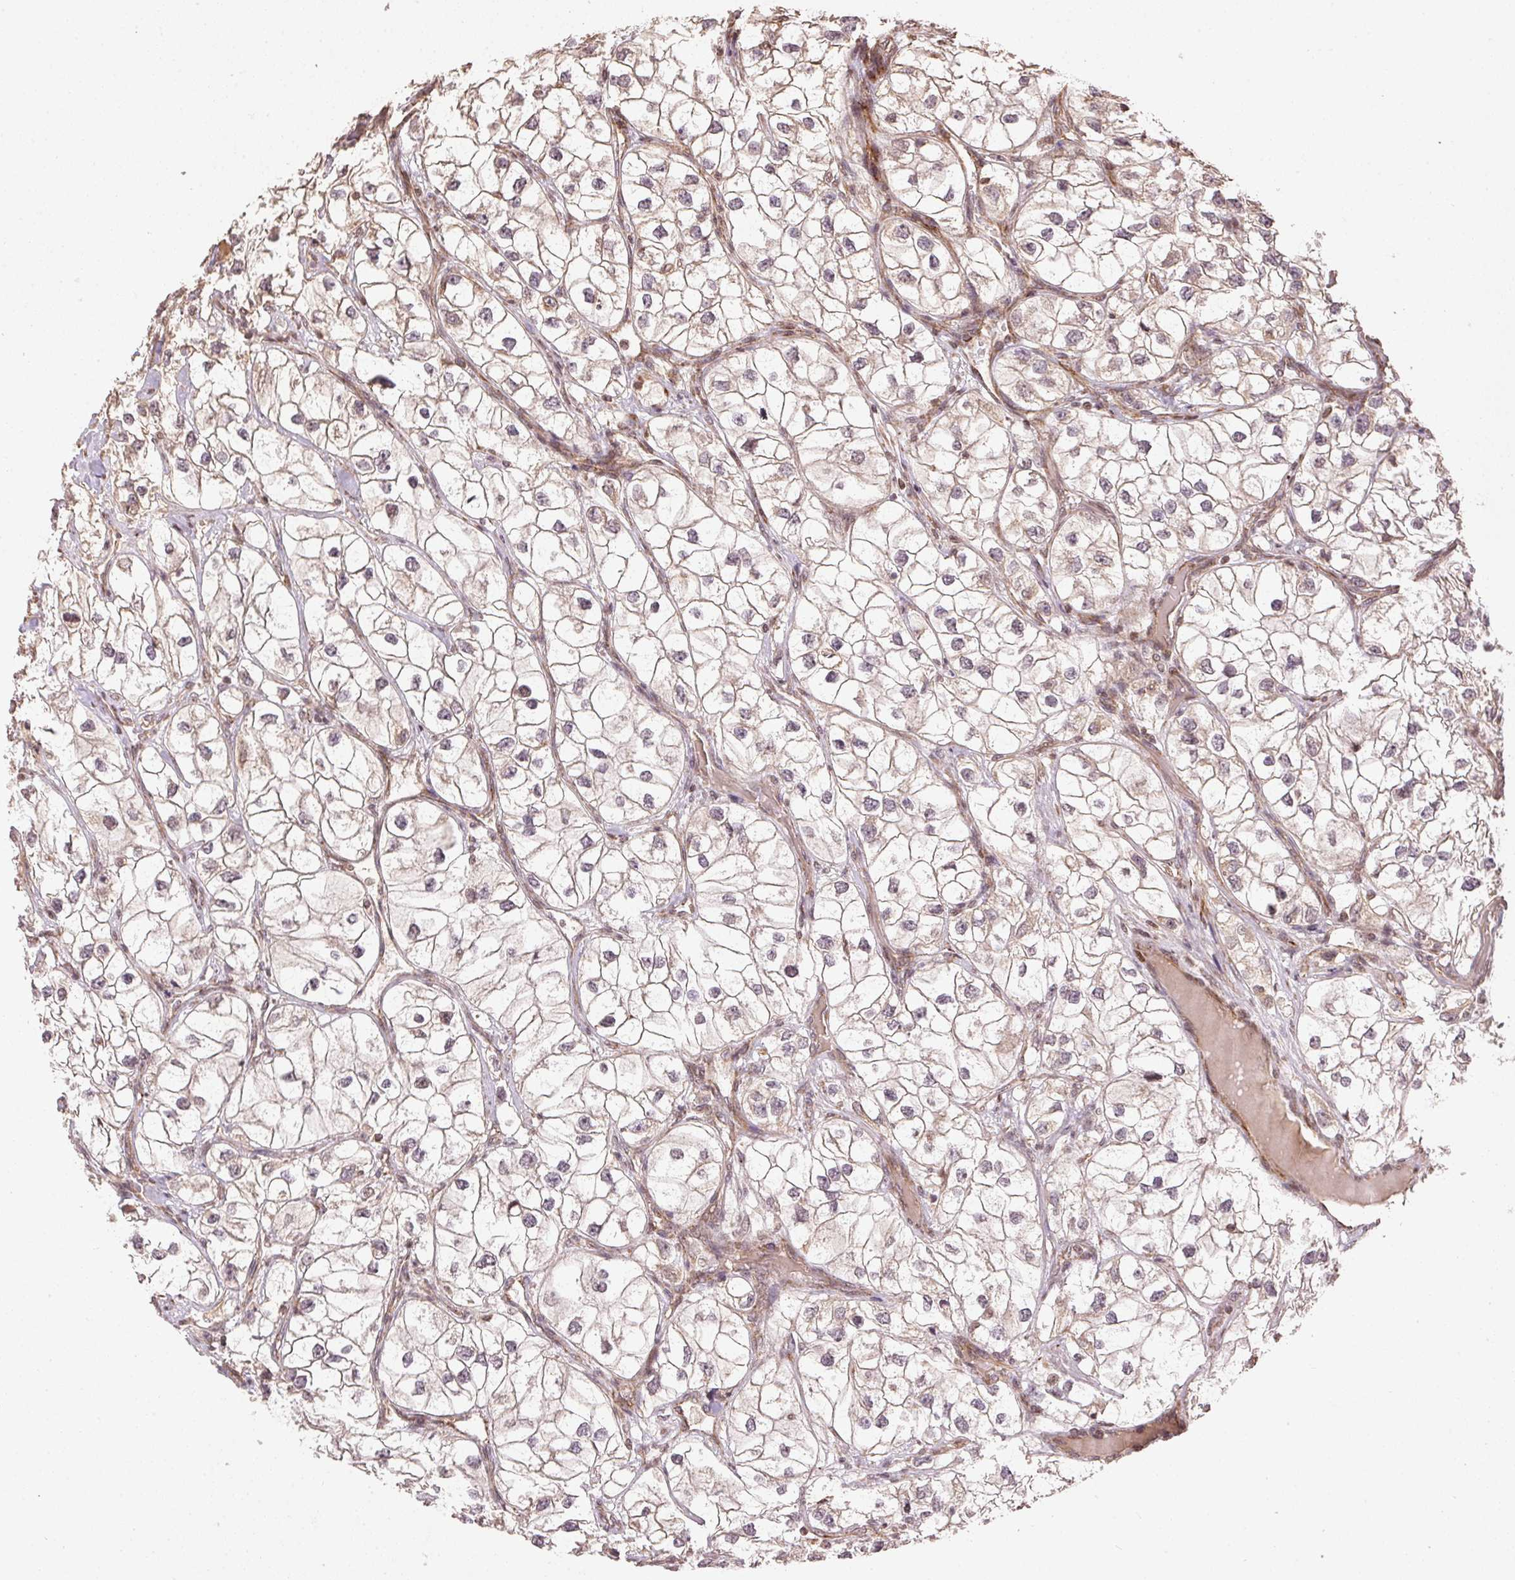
{"staining": {"intensity": "weak", "quantity": "25%-75%", "location": "cytoplasmic/membranous"}, "tissue": "renal cancer", "cell_type": "Tumor cells", "image_type": "cancer", "snomed": [{"axis": "morphology", "description": "Adenocarcinoma, NOS"}, {"axis": "topography", "description": "Kidney"}], "caption": "Protein expression analysis of human adenocarcinoma (renal) reveals weak cytoplasmic/membranous staining in approximately 25%-75% of tumor cells. Using DAB (brown) and hematoxylin (blue) stains, captured at high magnification using brightfield microscopy.", "gene": "SPRED2", "patient": {"sex": "male", "age": 59}}